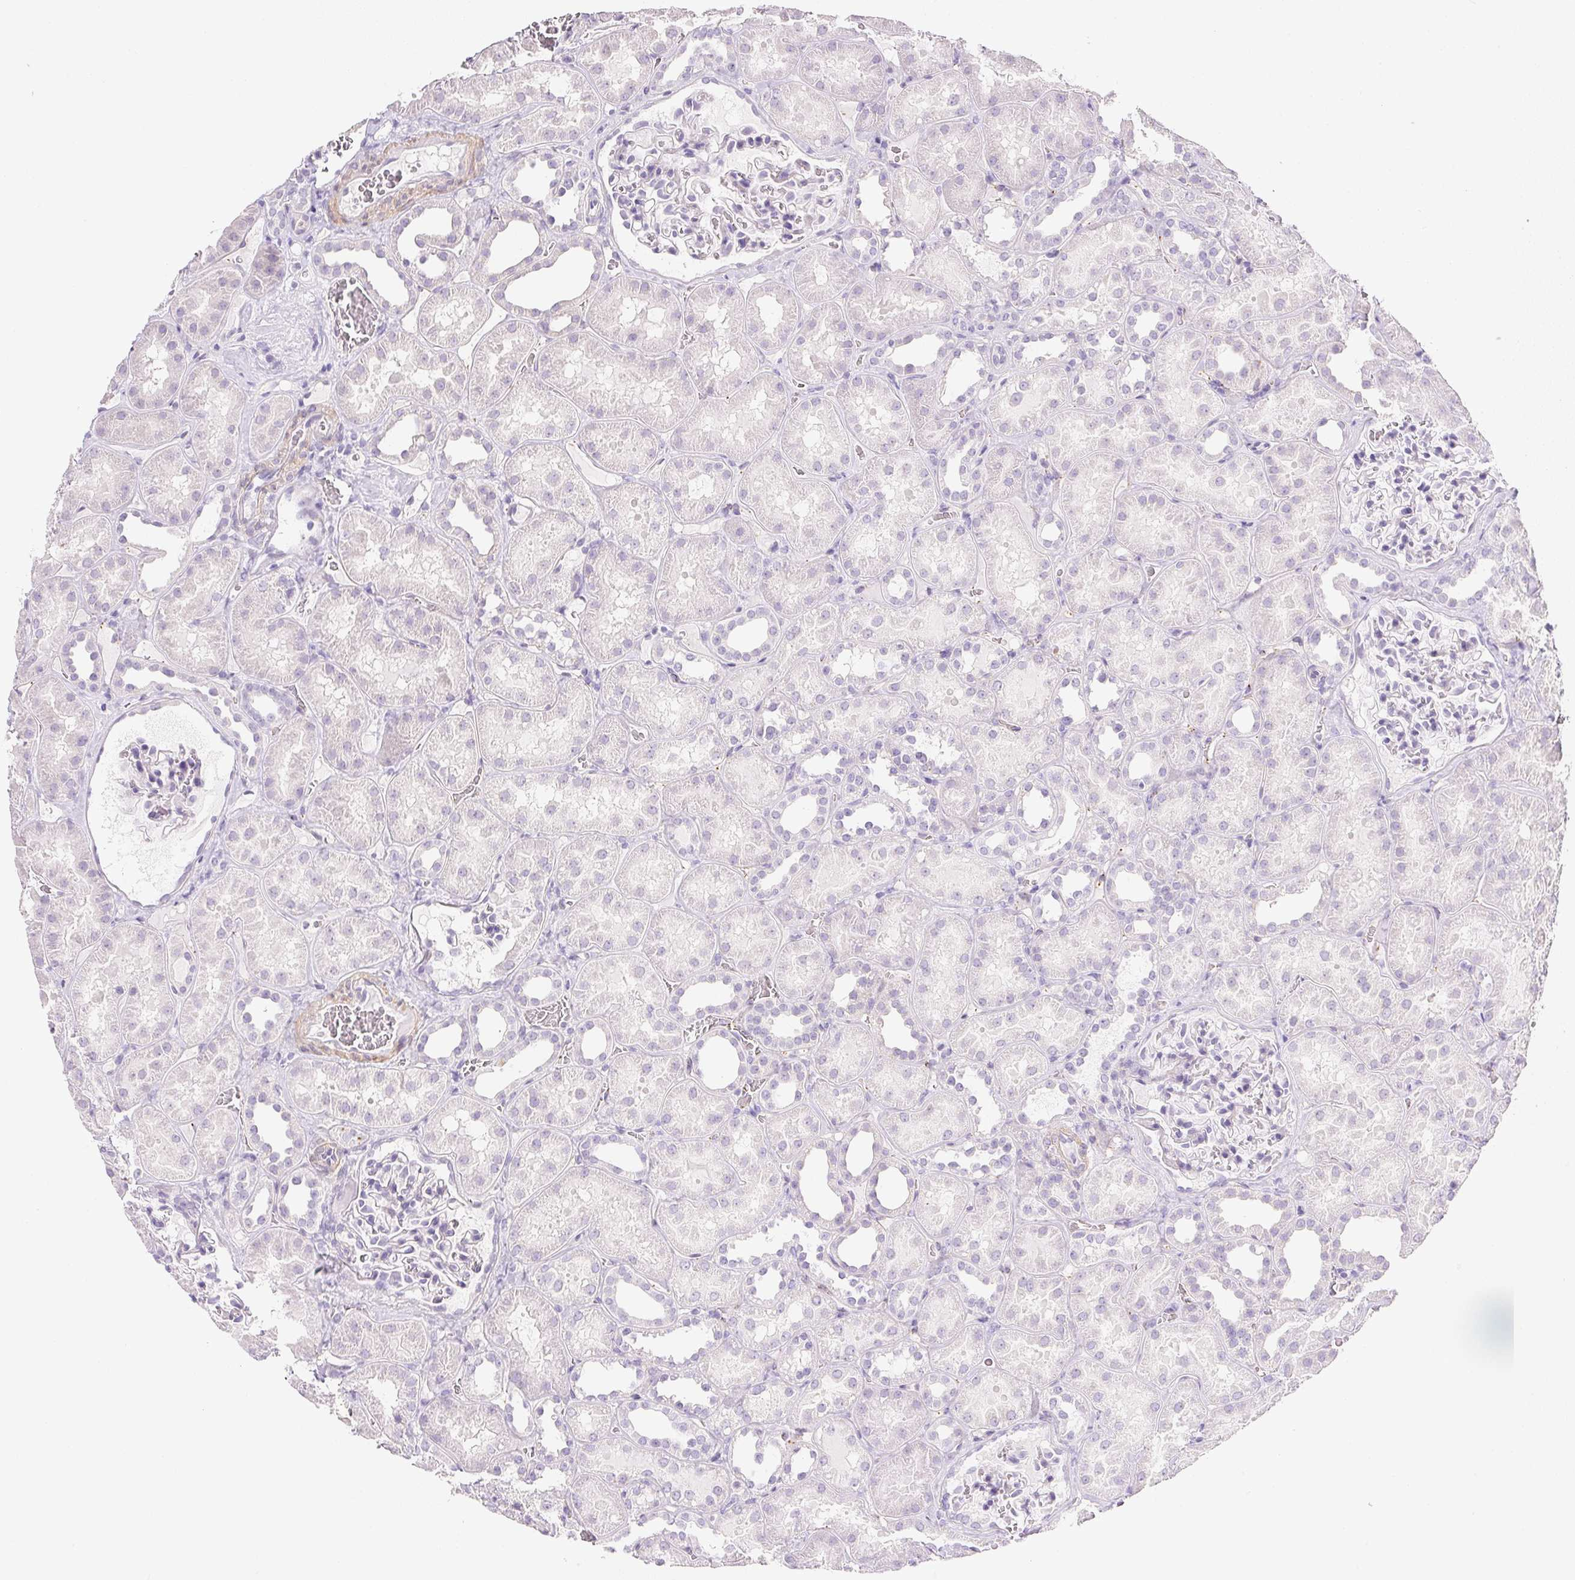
{"staining": {"intensity": "negative", "quantity": "none", "location": "none"}, "tissue": "kidney", "cell_type": "Cells in glomeruli", "image_type": "normal", "snomed": [{"axis": "morphology", "description": "Normal tissue, NOS"}, {"axis": "topography", "description": "Kidney"}], "caption": "Immunohistochemical staining of normal kidney reveals no significant expression in cells in glomeruli.", "gene": "KCNE2", "patient": {"sex": "female", "age": 41}}